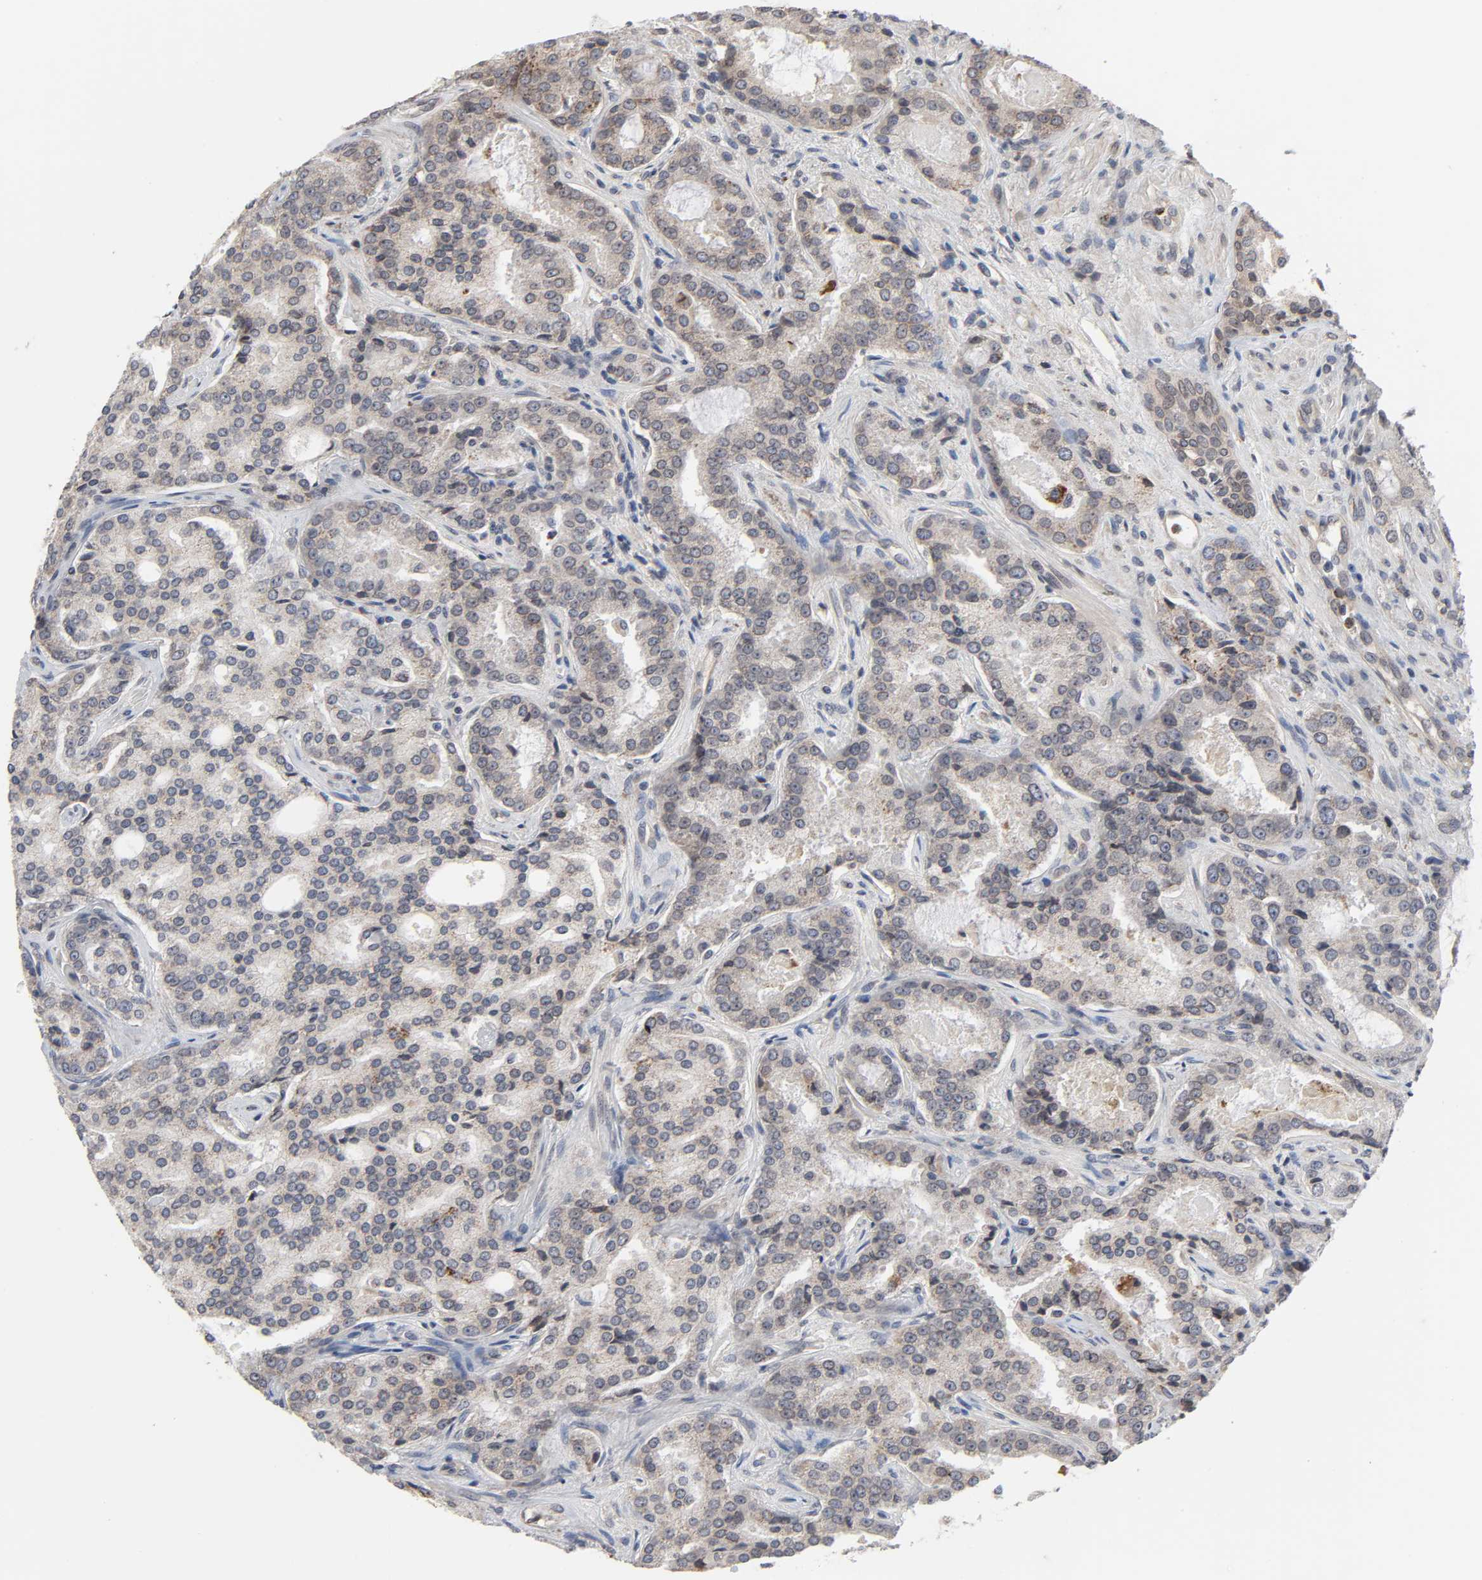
{"staining": {"intensity": "weak", "quantity": ">75%", "location": "cytoplasmic/membranous"}, "tissue": "prostate cancer", "cell_type": "Tumor cells", "image_type": "cancer", "snomed": [{"axis": "morphology", "description": "Adenocarcinoma, High grade"}, {"axis": "topography", "description": "Prostate"}], "caption": "Immunohistochemistry photomicrograph of neoplastic tissue: prostate adenocarcinoma (high-grade) stained using IHC exhibits low levels of weak protein expression localized specifically in the cytoplasmic/membranous of tumor cells, appearing as a cytoplasmic/membranous brown color.", "gene": "CCDC175", "patient": {"sex": "male", "age": 72}}